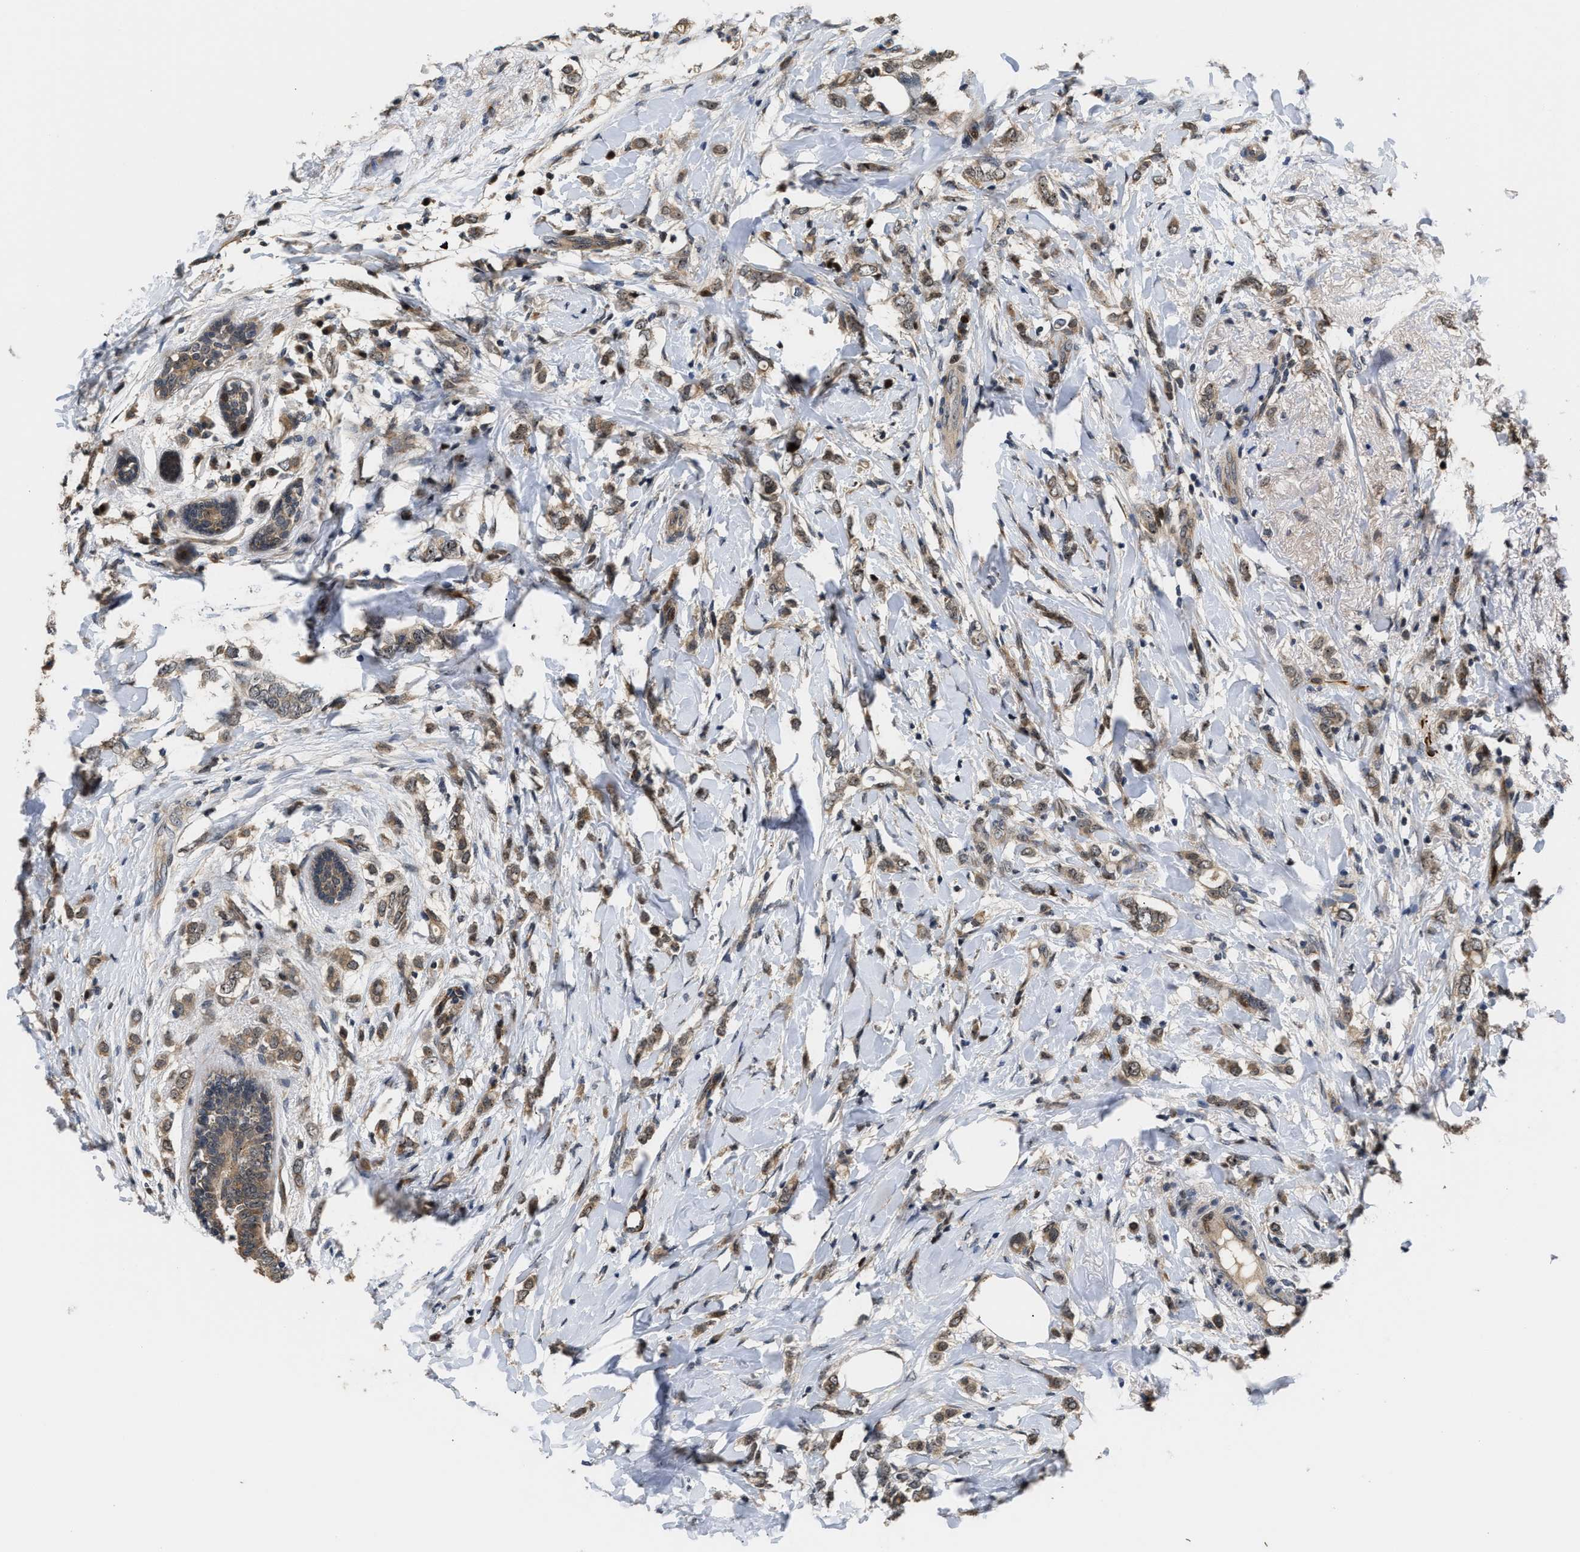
{"staining": {"intensity": "moderate", "quantity": ">75%", "location": "cytoplasmic/membranous"}, "tissue": "breast cancer", "cell_type": "Tumor cells", "image_type": "cancer", "snomed": [{"axis": "morphology", "description": "Normal tissue, NOS"}, {"axis": "morphology", "description": "Lobular carcinoma"}, {"axis": "topography", "description": "Breast"}], "caption": "This is an image of immunohistochemistry staining of breast cancer, which shows moderate staining in the cytoplasmic/membranous of tumor cells.", "gene": "ALDH3A2", "patient": {"sex": "female", "age": 47}}